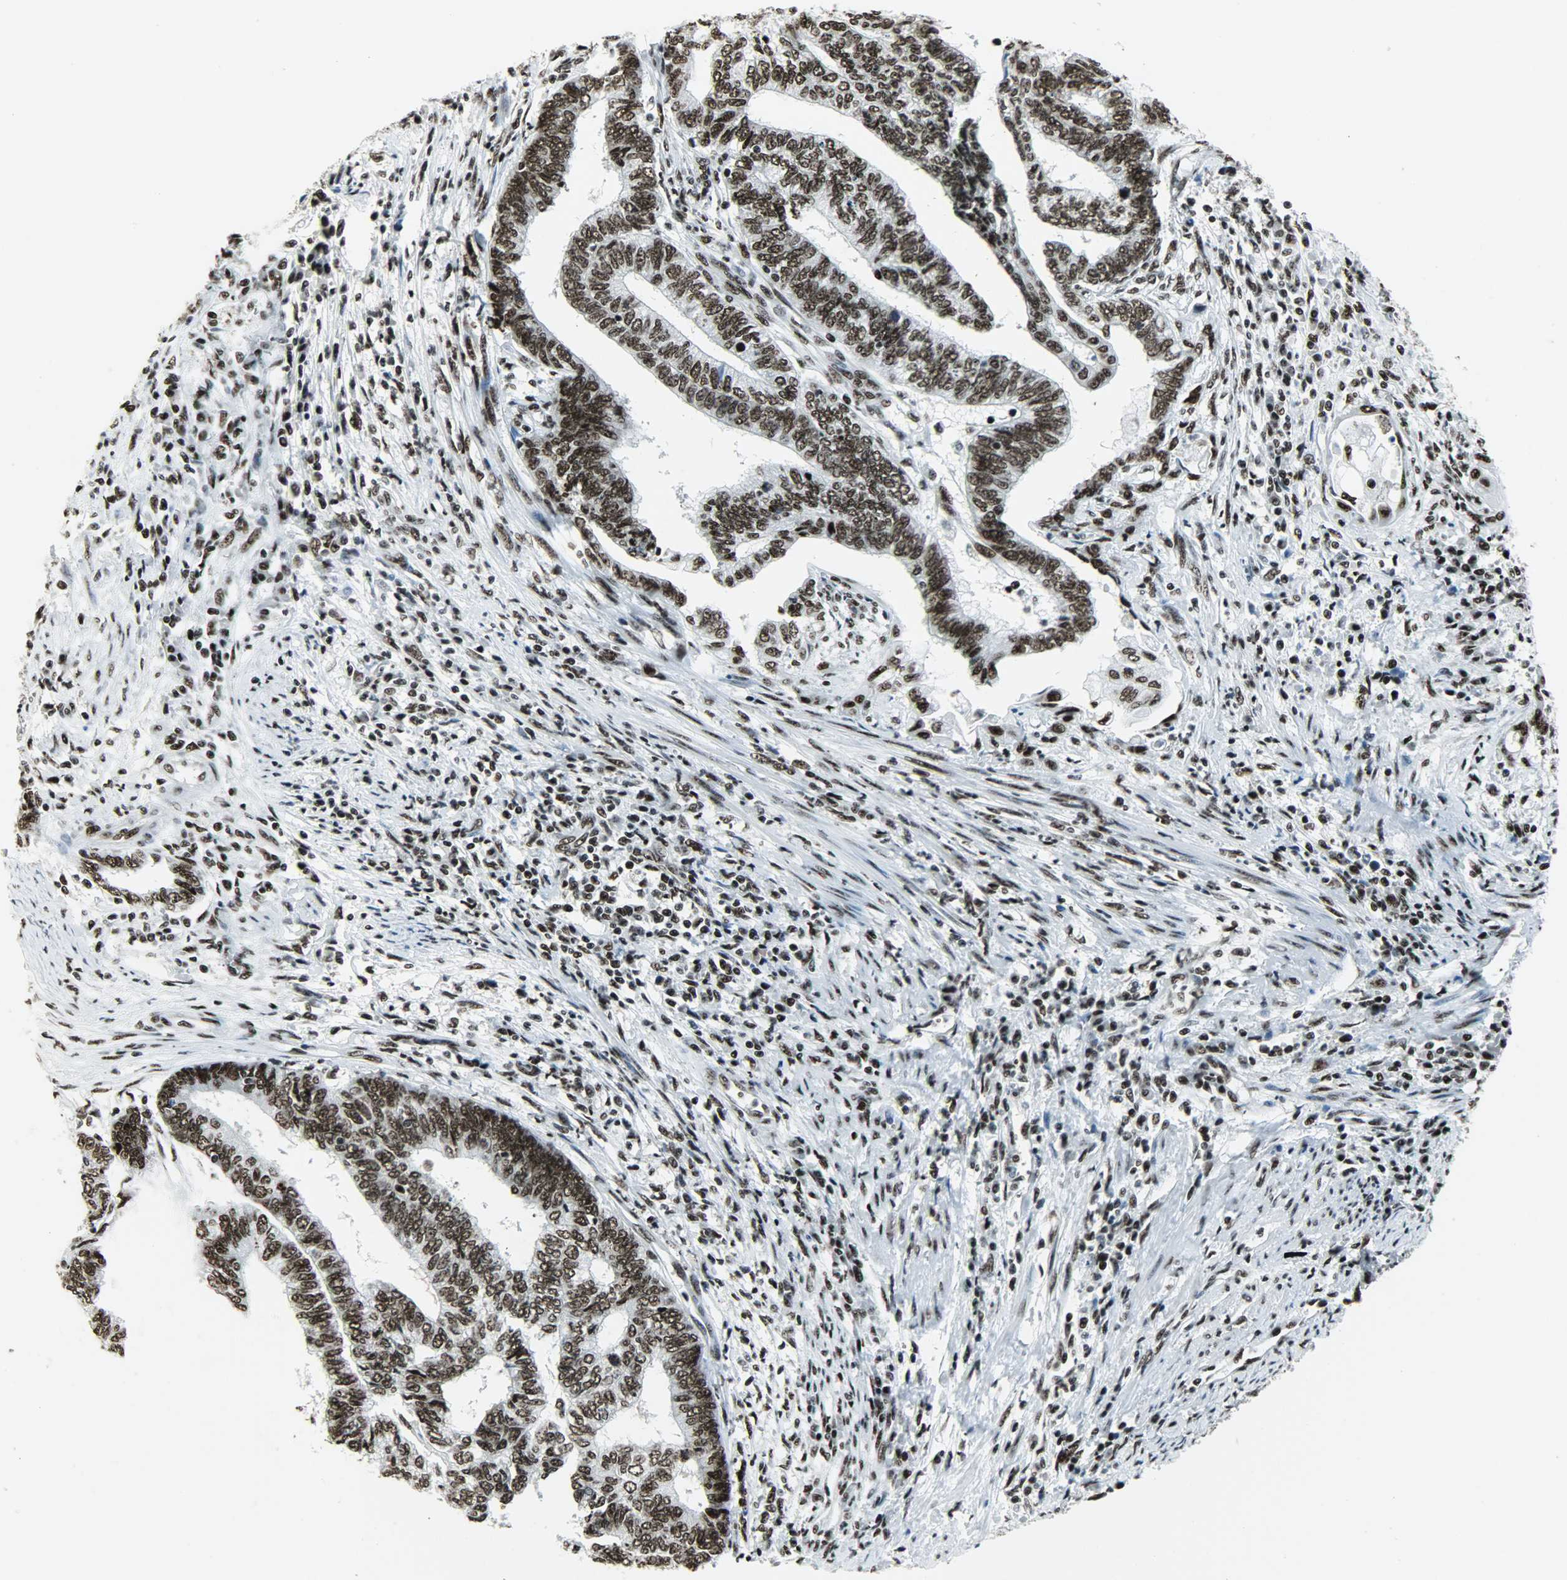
{"staining": {"intensity": "strong", "quantity": ">75%", "location": "nuclear"}, "tissue": "endometrial cancer", "cell_type": "Tumor cells", "image_type": "cancer", "snomed": [{"axis": "morphology", "description": "Adenocarcinoma, NOS"}, {"axis": "topography", "description": "Uterus"}, {"axis": "topography", "description": "Endometrium"}], "caption": "IHC image of endometrial cancer (adenocarcinoma) stained for a protein (brown), which displays high levels of strong nuclear positivity in approximately >75% of tumor cells.", "gene": "SNRPA", "patient": {"sex": "female", "age": 70}}